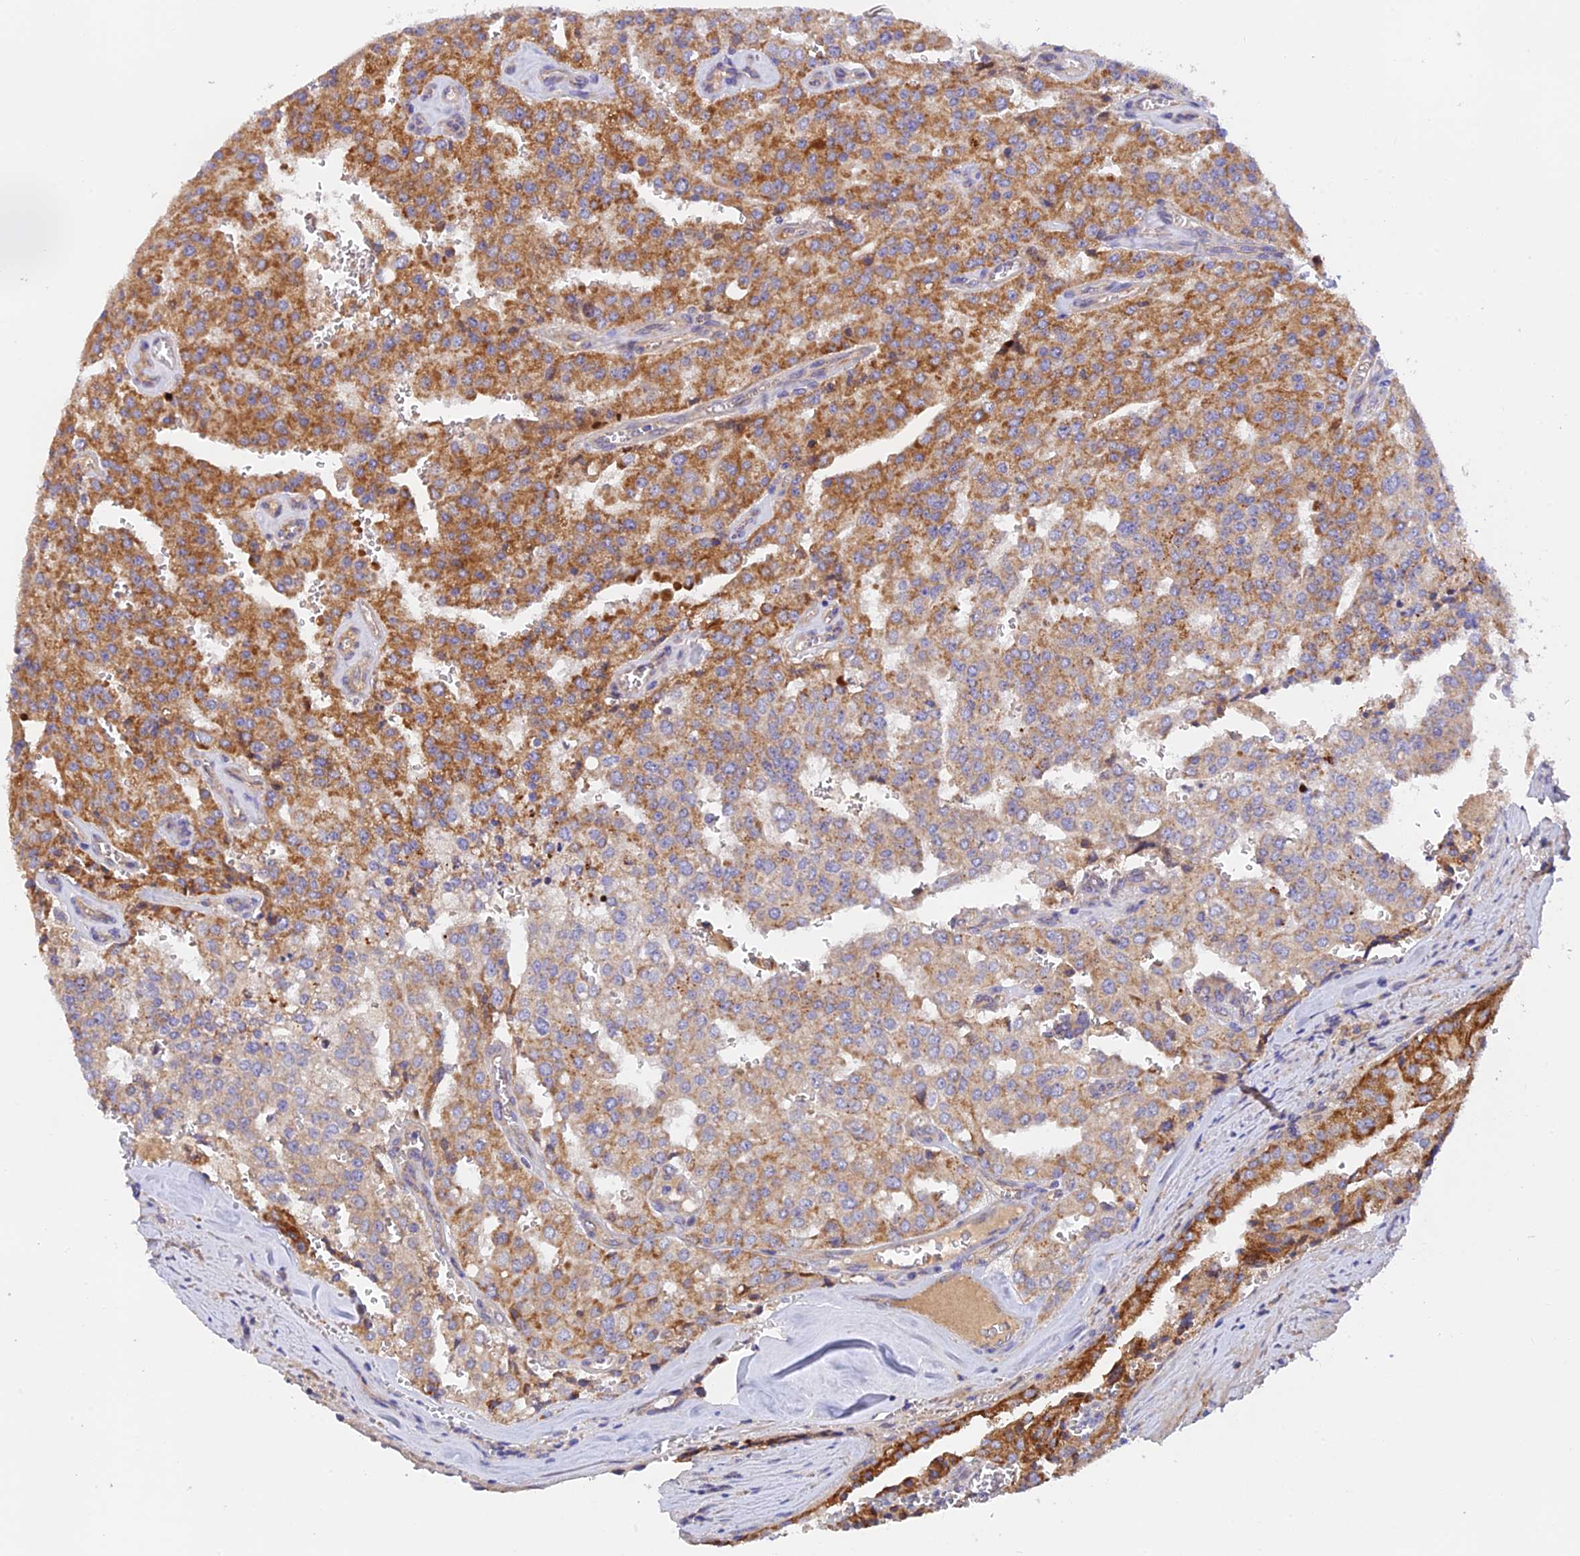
{"staining": {"intensity": "strong", "quantity": "25%-75%", "location": "cytoplasmic/membranous"}, "tissue": "prostate cancer", "cell_type": "Tumor cells", "image_type": "cancer", "snomed": [{"axis": "morphology", "description": "Adenocarcinoma, High grade"}, {"axis": "topography", "description": "Prostate"}], "caption": "Prostate cancer (adenocarcinoma (high-grade)) stained with DAB (3,3'-diaminobenzidine) IHC exhibits high levels of strong cytoplasmic/membranous expression in about 25%-75% of tumor cells.", "gene": "RANBP6", "patient": {"sex": "male", "age": 68}}